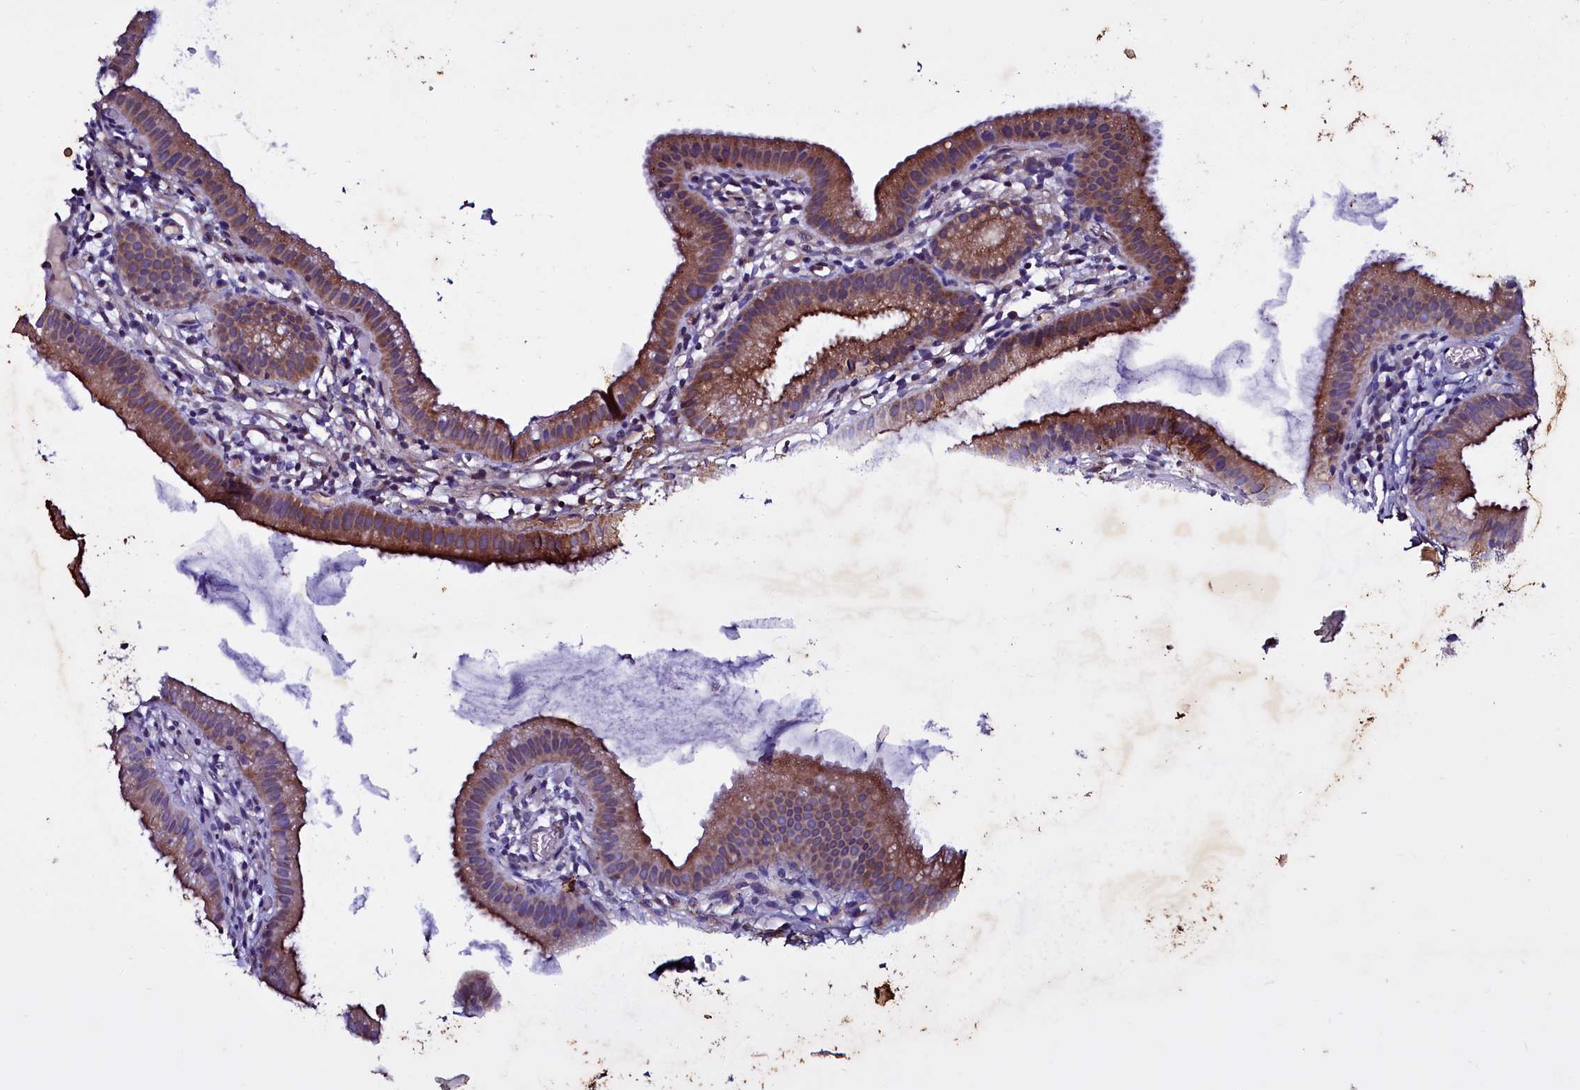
{"staining": {"intensity": "moderate", "quantity": ">75%", "location": "cytoplasmic/membranous"}, "tissue": "gallbladder", "cell_type": "Glandular cells", "image_type": "normal", "snomed": [{"axis": "morphology", "description": "Normal tissue, NOS"}, {"axis": "topography", "description": "Gallbladder"}], "caption": "The photomicrograph shows immunohistochemical staining of unremarkable gallbladder. There is moderate cytoplasmic/membranous expression is present in about >75% of glandular cells. (Brightfield microscopy of DAB IHC at high magnification).", "gene": "SELENOT", "patient": {"sex": "female", "age": 46}}